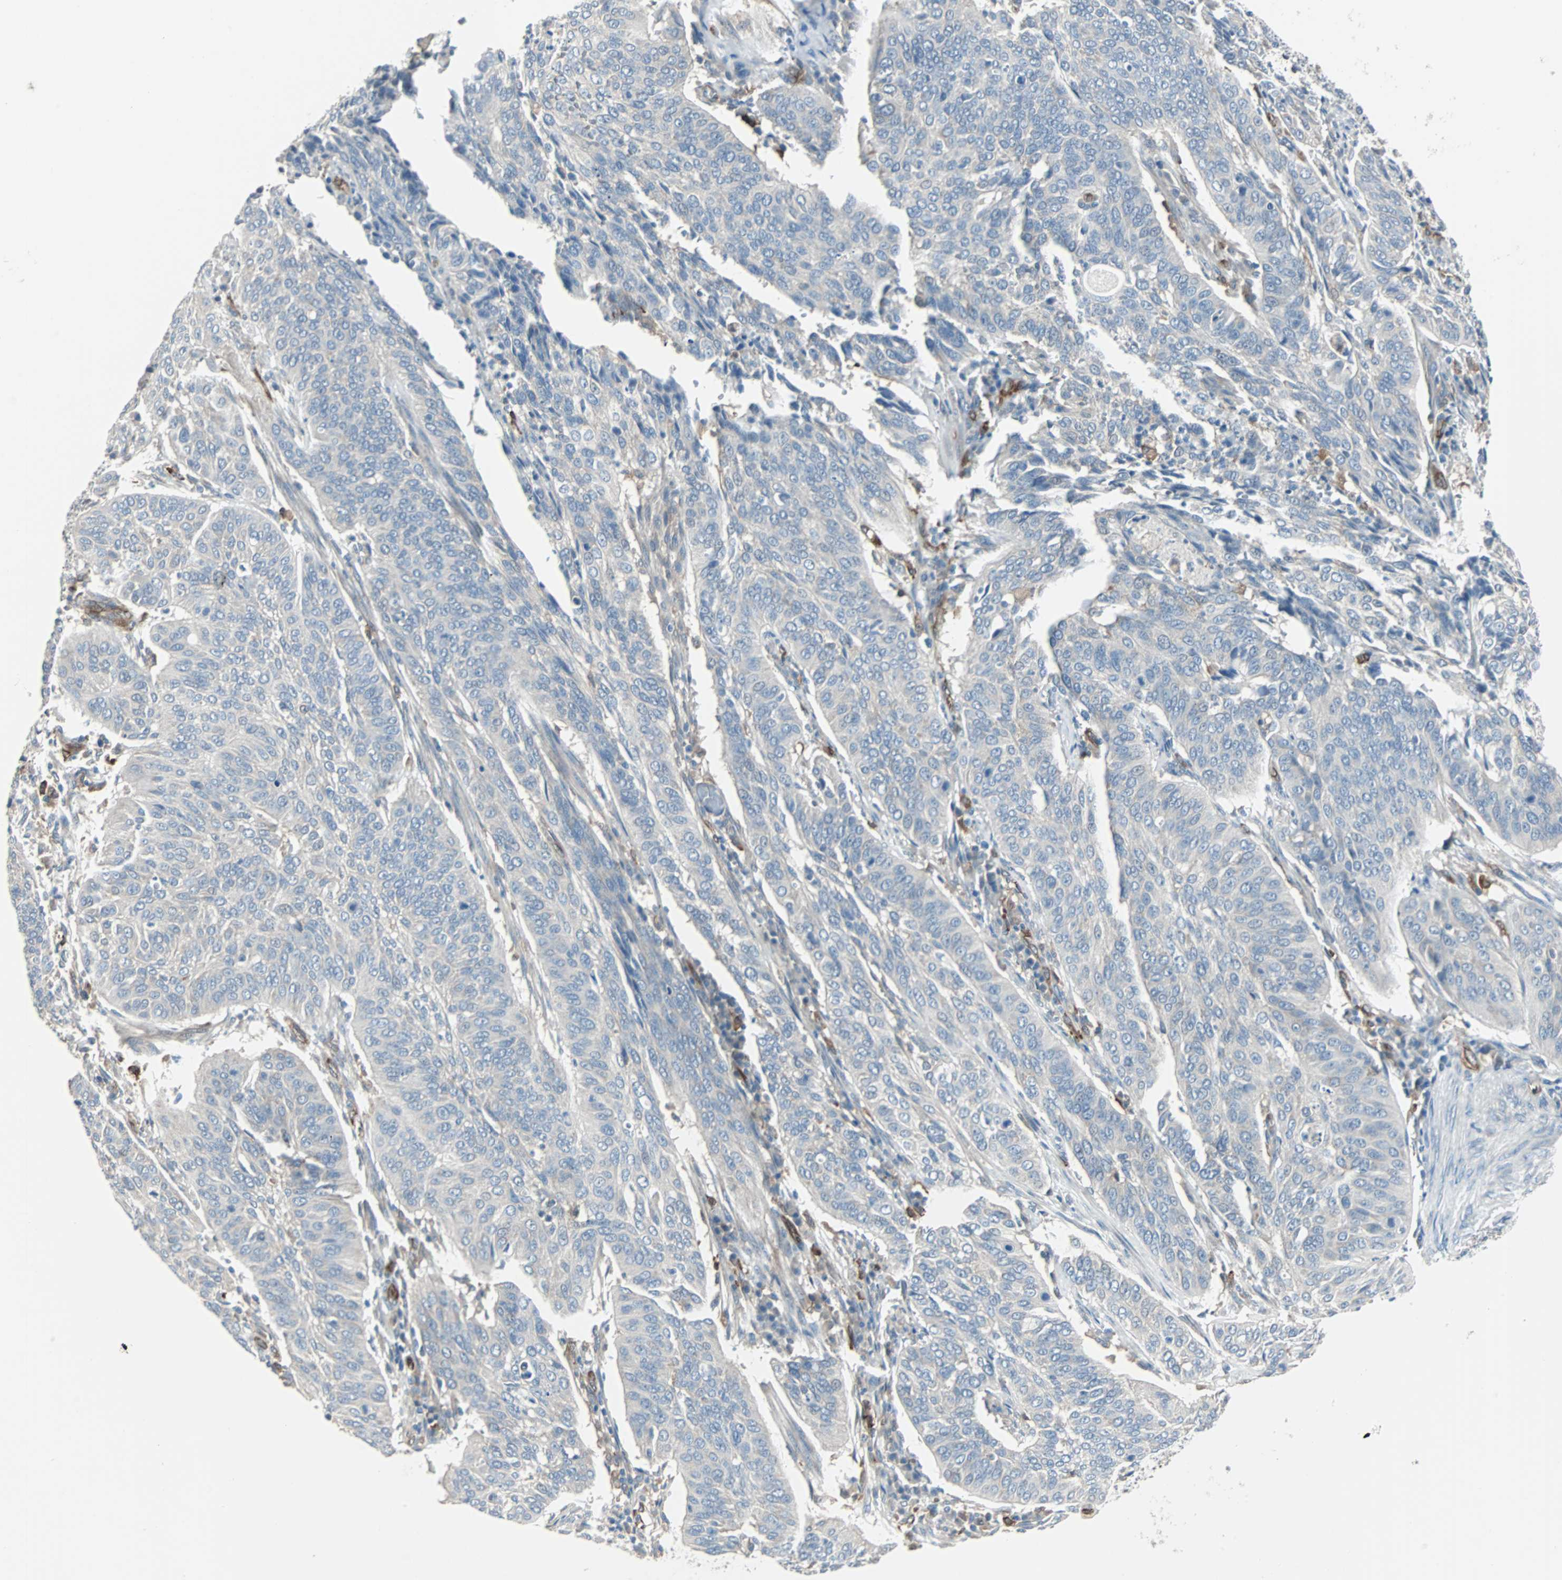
{"staining": {"intensity": "negative", "quantity": "none", "location": "none"}, "tissue": "cervical cancer", "cell_type": "Tumor cells", "image_type": "cancer", "snomed": [{"axis": "morphology", "description": "Squamous cell carcinoma, NOS"}, {"axis": "topography", "description": "Cervix"}], "caption": "Cervical squamous cell carcinoma stained for a protein using immunohistochemistry reveals no expression tumor cells.", "gene": "SWAP70", "patient": {"sex": "female", "age": 39}}